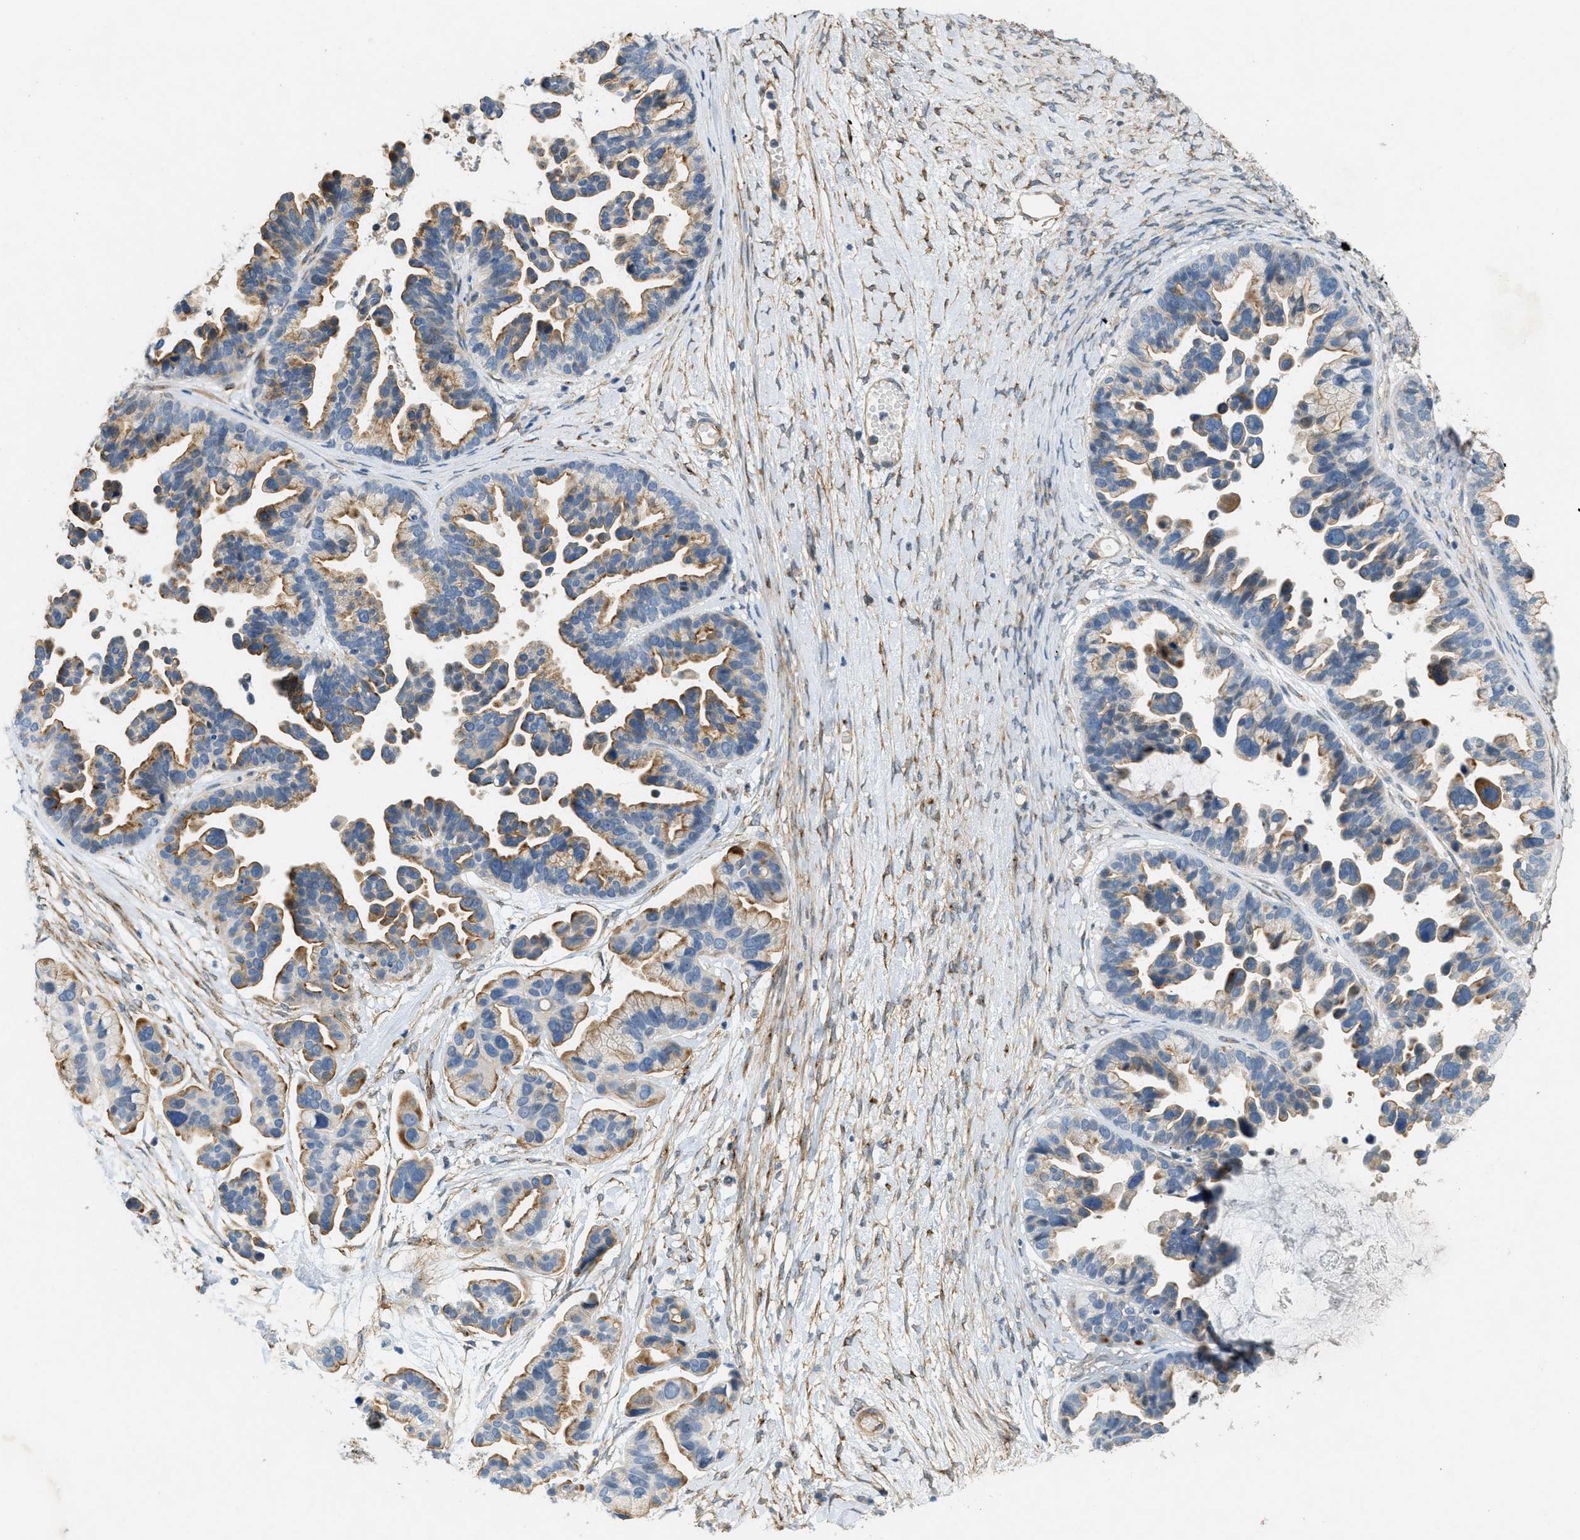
{"staining": {"intensity": "moderate", "quantity": ">75%", "location": "cytoplasmic/membranous"}, "tissue": "ovarian cancer", "cell_type": "Tumor cells", "image_type": "cancer", "snomed": [{"axis": "morphology", "description": "Cystadenocarcinoma, serous, NOS"}, {"axis": "topography", "description": "Ovary"}], "caption": "Protein staining displays moderate cytoplasmic/membranous staining in approximately >75% of tumor cells in ovarian cancer. Nuclei are stained in blue.", "gene": "ADCY5", "patient": {"sex": "female", "age": 56}}